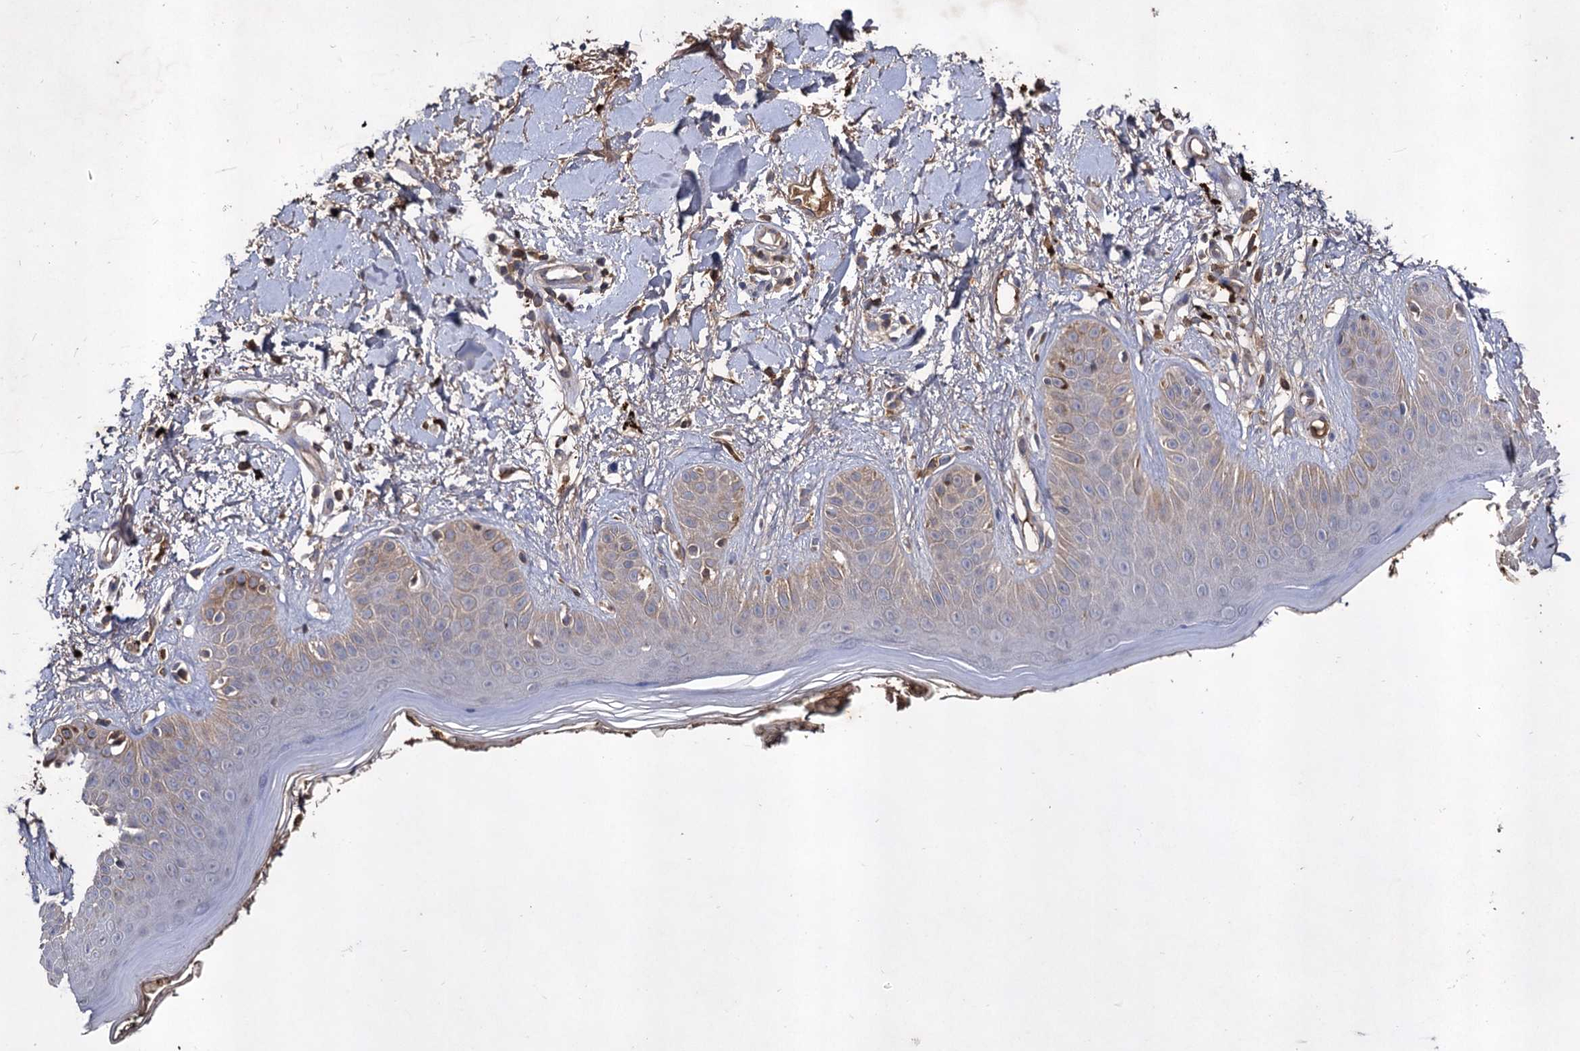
{"staining": {"intensity": "negative", "quantity": "none", "location": "none"}, "tissue": "skin", "cell_type": "Fibroblasts", "image_type": "normal", "snomed": [{"axis": "morphology", "description": "Normal tissue, NOS"}, {"axis": "topography", "description": "Skin"}], "caption": "Immunohistochemistry photomicrograph of unremarkable skin: skin stained with DAB exhibits no significant protein staining in fibroblasts.", "gene": "USP50", "patient": {"sex": "female", "age": 64}}